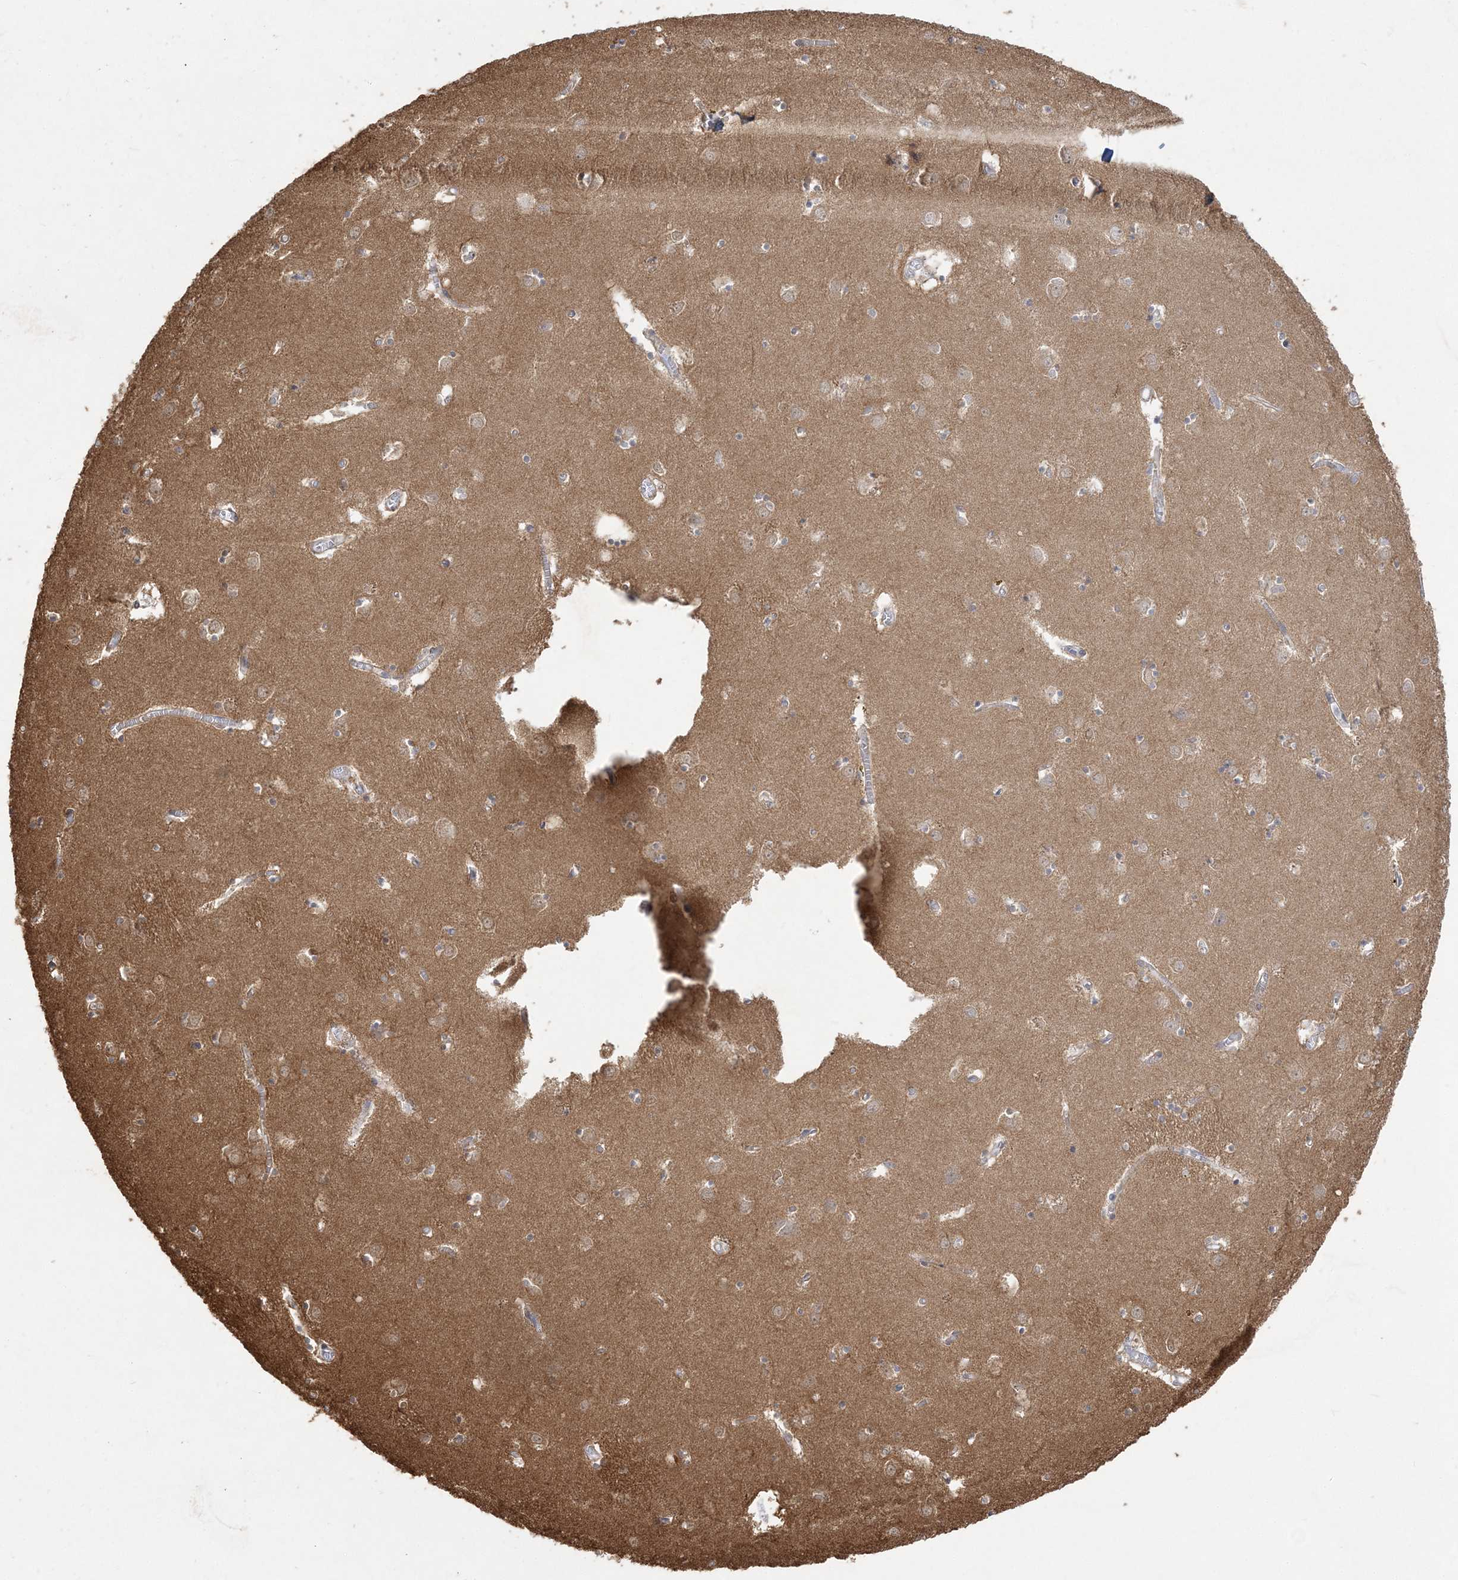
{"staining": {"intensity": "weak", "quantity": "25%-75%", "location": "cytoplasmic/membranous"}, "tissue": "caudate", "cell_type": "Glial cells", "image_type": "normal", "snomed": [{"axis": "morphology", "description": "Normal tissue, NOS"}, {"axis": "topography", "description": "Lateral ventricle wall"}], "caption": "A brown stain labels weak cytoplasmic/membranous staining of a protein in glial cells of unremarkable caudate. (IHC, brightfield microscopy, high magnification).", "gene": "ZC3H6", "patient": {"sex": "male", "age": 70}}